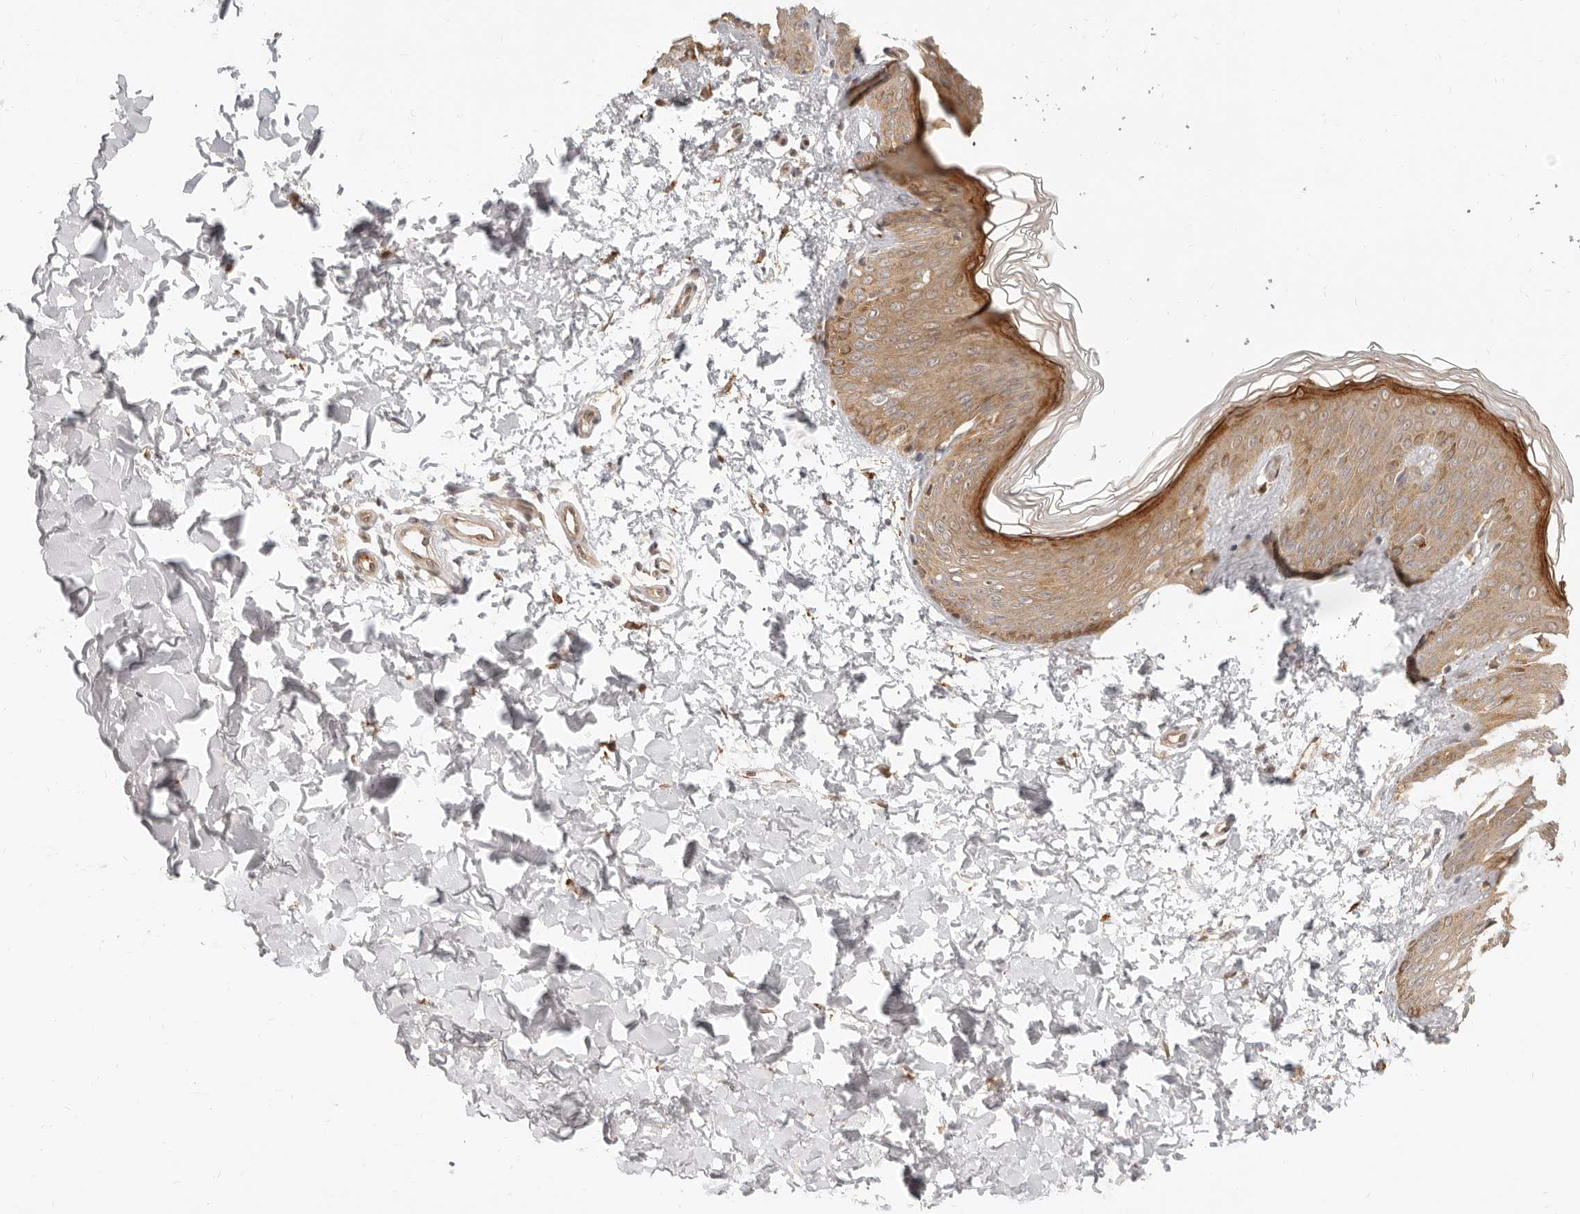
{"staining": {"intensity": "moderate", "quantity": ">75%", "location": "cytoplasmic/membranous"}, "tissue": "skin", "cell_type": "Fibroblasts", "image_type": "normal", "snomed": [{"axis": "morphology", "description": "Normal tissue, NOS"}, {"axis": "morphology", "description": "Neoplasm, benign, NOS"}, {"axis": "topography", "description": "Skin"}, {"axis": "topography", "description": "Soft tissue"}], "caption": "Fibroblasts demonstrate medium levels of moderate cytoplasmic/membranous staining in approximately >75% of cells in benign human skin.", "gene": "TUFT1", "patient": {"sex": "male", "age": 26}}